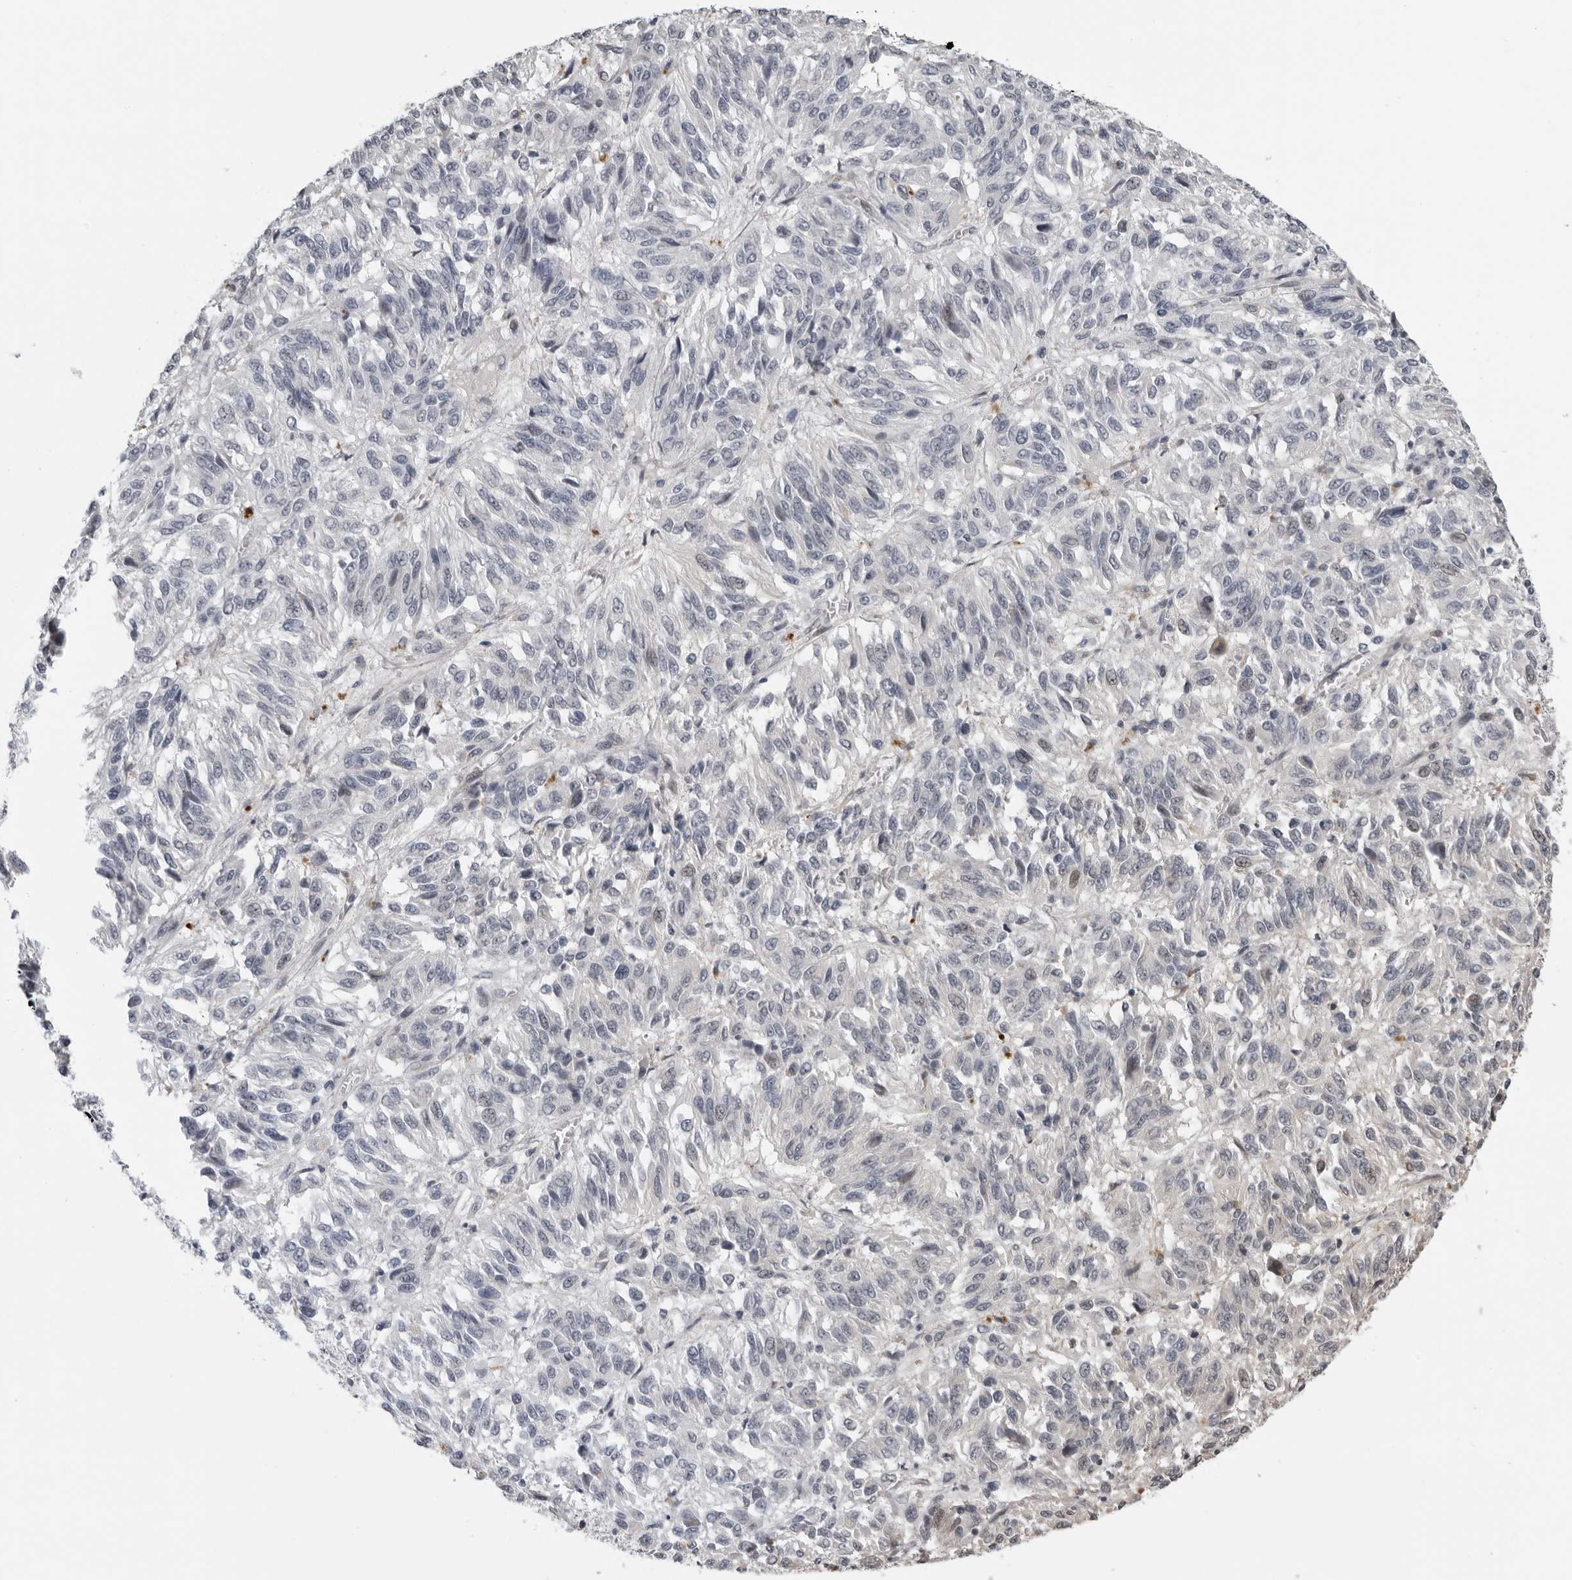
{"staining": {"intensity": "negative", "quantity": "none", "location": "none"}, "tissue": "melanoma", "cell_type": "Tumor cells", "image_type": "cancer", "snomed": [{"axis": "morphology", "description": "Malignant melanoma, Metastatic site"}, {"axis": "topography", "description": "Lung"}], "caption": "Malignant melanoma (metastatic site) stained for a protein using immunohistochemistry displays no staining tumor cells.", "gene": "PRRX2", "patient": {"sex": "male", "age": 64}}